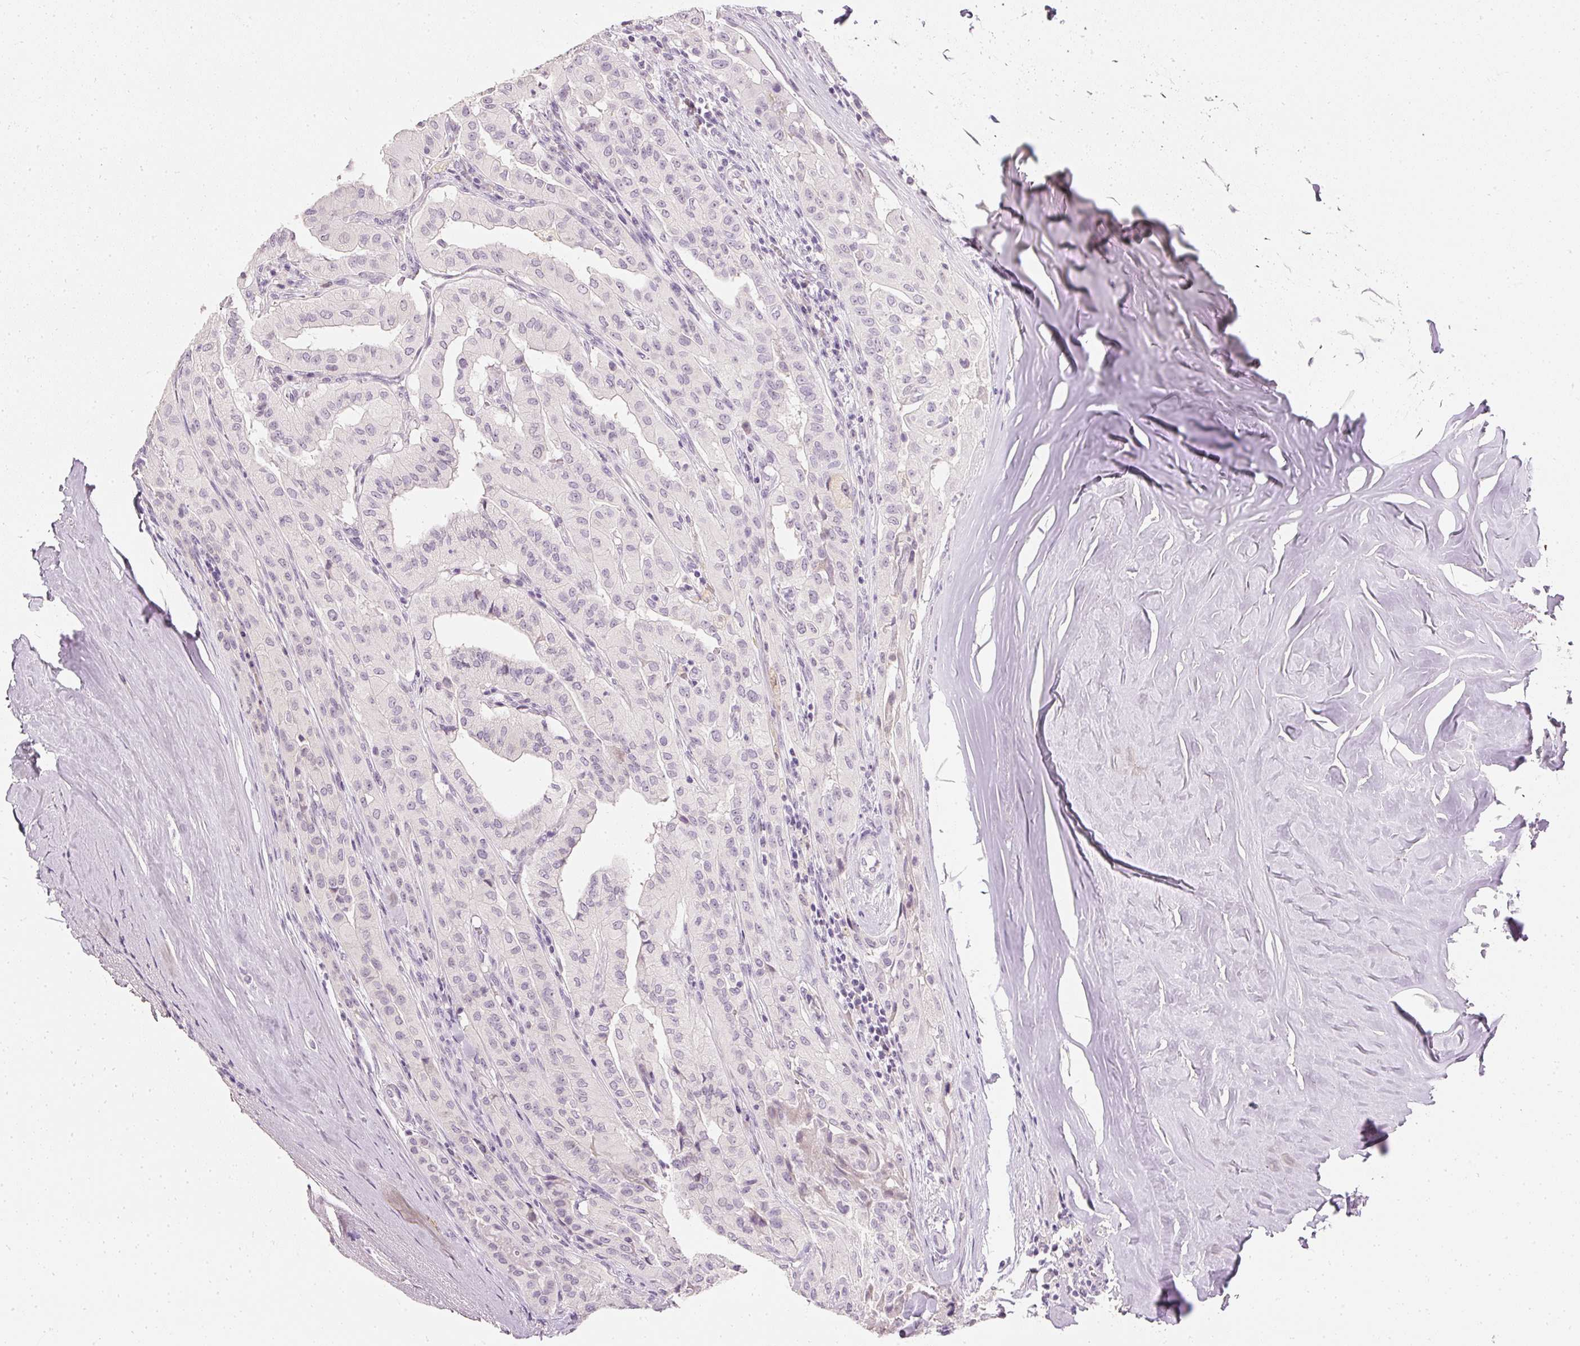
{"staining": {"intensity": "weak", "quantity": "<25%", "location": "nuclear"}, "tissue": "thyroid cancer", "cell_type": "Tumor cells", "image_type": "cancer", "snomed": [{"axis": "morphology", "description": "Papillary adenocarcinoma, NOS"}, {"axis": "topography", "description": "Thyroid gland"}], "caption": "Protein analysis of papillary adenocarcinoma (thyroid) displays no significant staining in tumor cells.", "gene": "ELAVL3", "patient": {"sex": "female", "age": 59}}